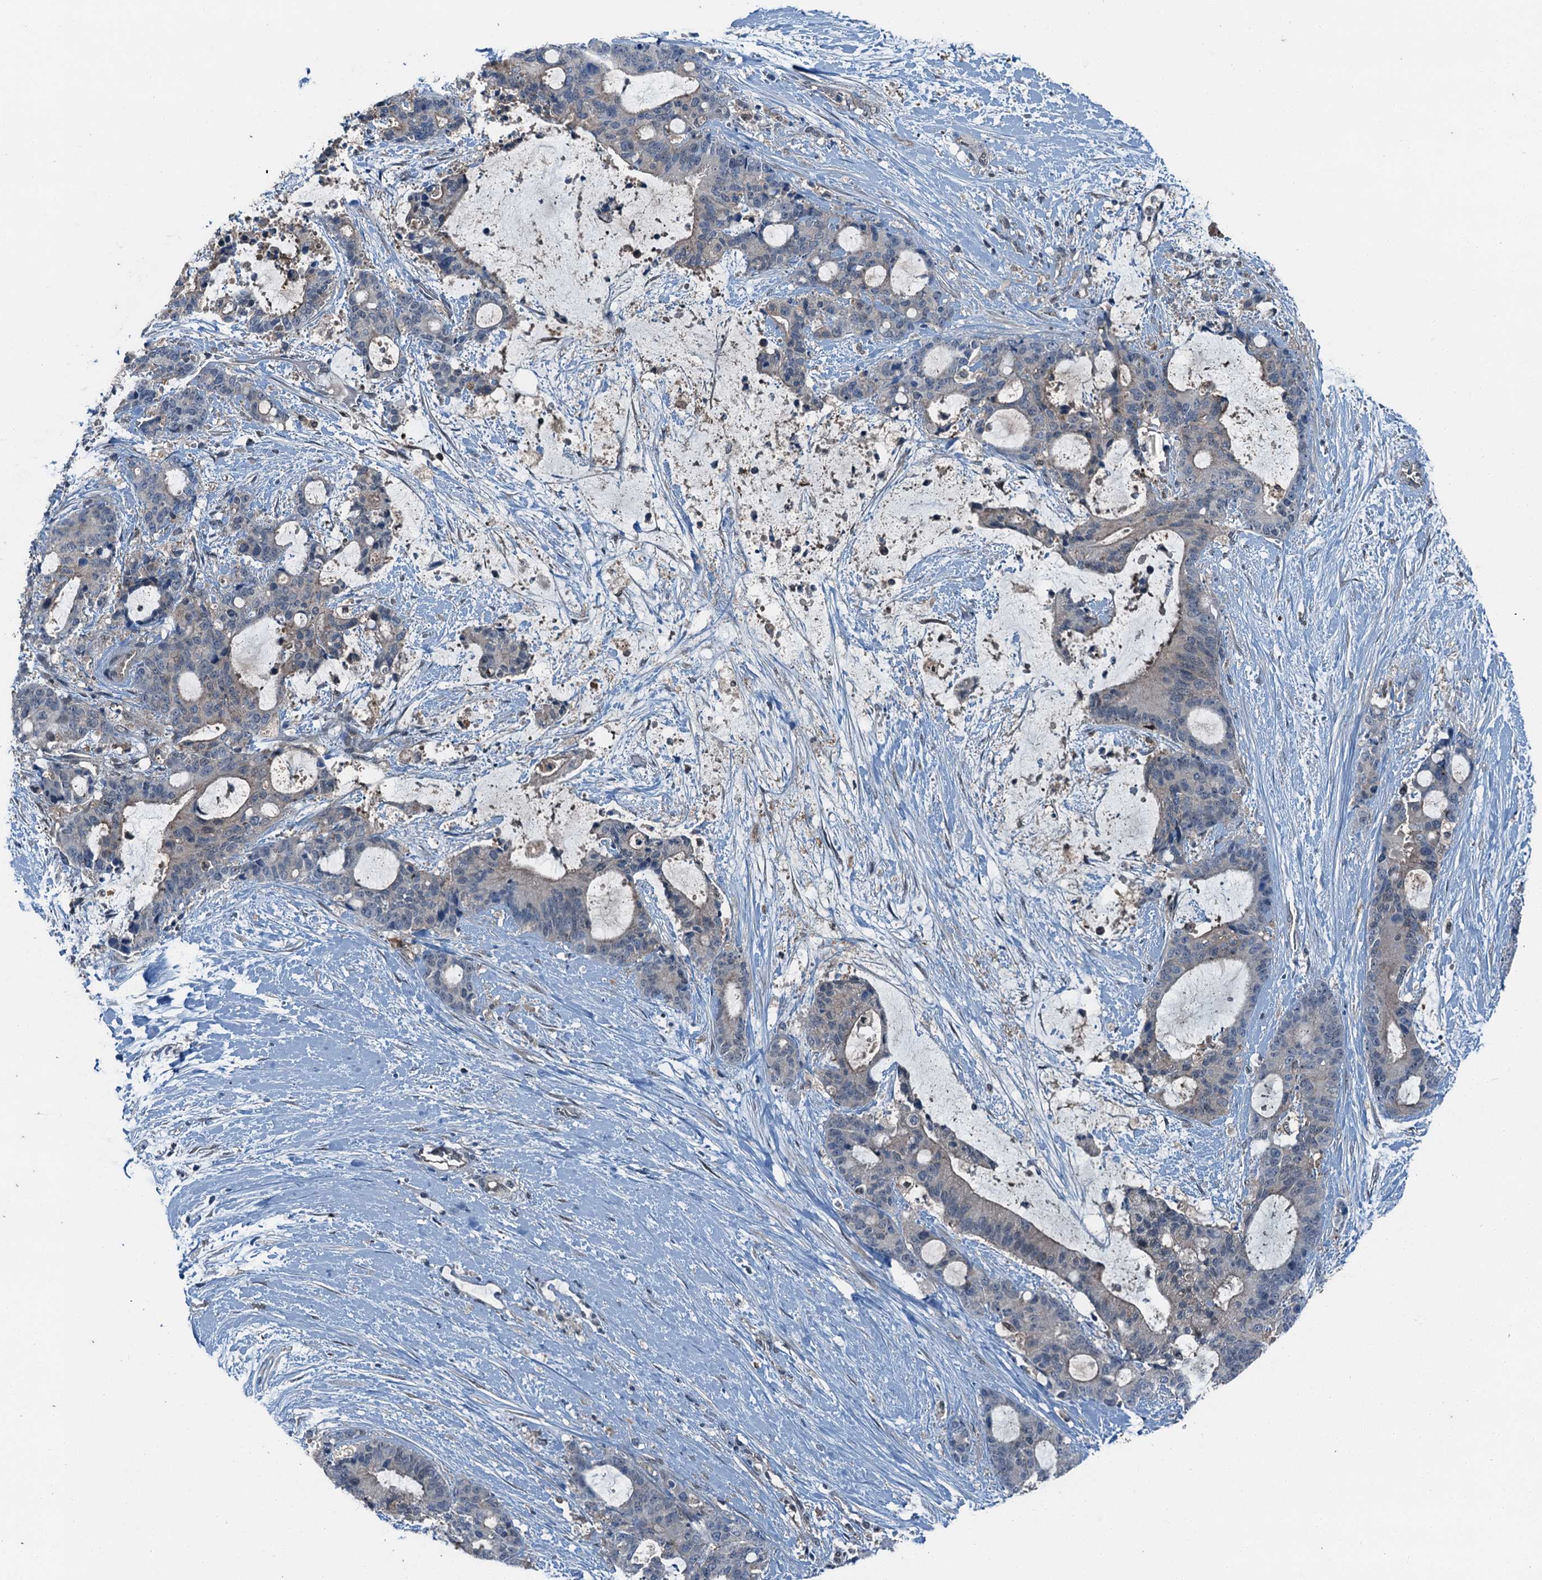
{"staining": {"intensity": "negative", "quantity": "none", "location": "none"}, "tissue": "liver cancer", "cell_type": "Tumor cells", "image_type": "cancer", "snomed": [{"axis": "morphology", "description": "Normal tissue, NOS"}, {"axis": "morphology", "description": "Cholangiocarcinoma"}, {"axis": "topography", "description": "Liver"}, {"axis": "topography", "description": "Peripheral nerve tissue"}], "caption": "A high-resolution photomicrograph shows IHC staining of liver cancer, which exhibits no significant expression in tumor cells.", "gene": "RNH1", "patient": {"sex": "female", "age": 73}}